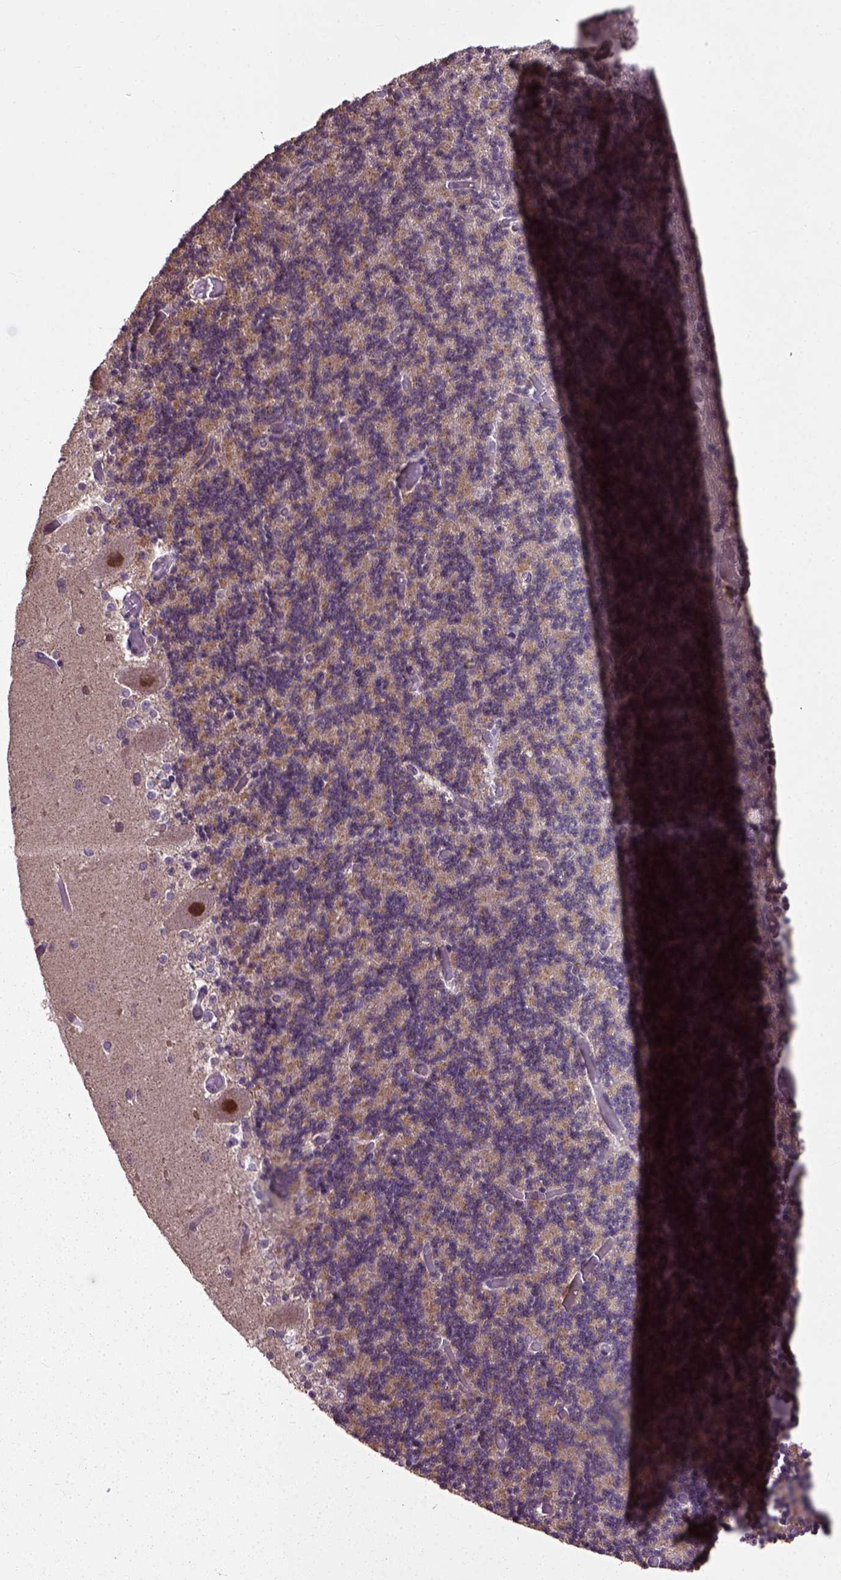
{"staining": {"intensity": "moderate", "quantity": ">75%", "location": "cytoplasmic/membranous"}, "tissue": "cerebellum", "cell_type": "Cells in granular layer", "image_type": "normal", "snomed": [{"axis": "morphology", "description": "Normal tissue, NOS"}, {"axis": "topography", "description": "Cerebellum"}], "caption": "Normal cerebellum was stained to show a protein in brown. There is medium levels of moderate cytoplasmic/membranous staining in about >75% of cells in granular layer.", "gene": "UBA3", "patient": {"sex": "female", "age": 28}}